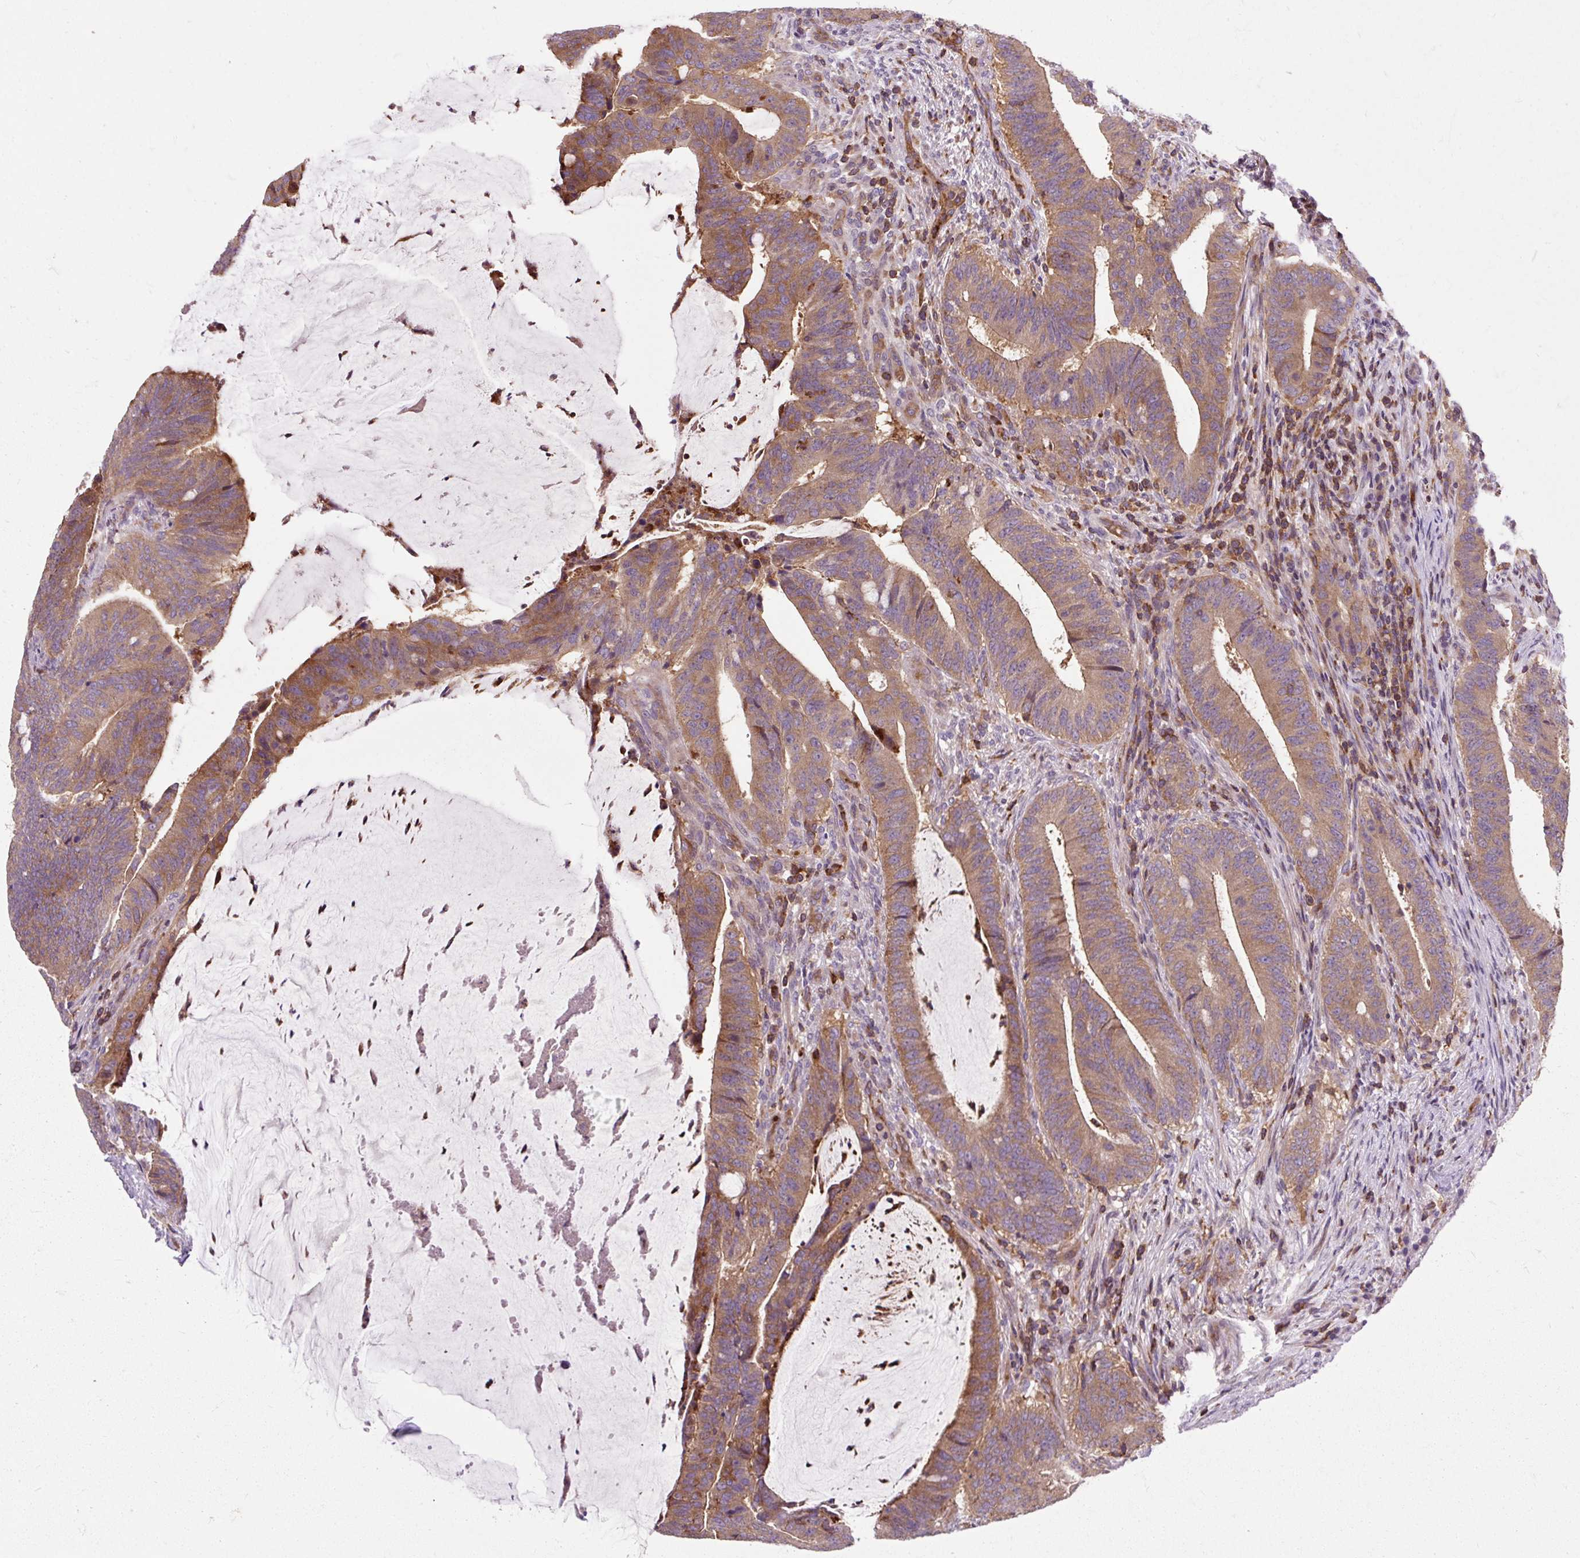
{"staining": {"intensity": "moderate", "quantity": ">75%", "location": "cytoplasmic/membranous"}, "tissue": "colorectal cancer", "cell_type": "Tumor cells", "image_type": "cancer", "snomed": [{"axis": "morphology", "description": "Adenocarcinoma, NOS"}, {"axis": "topography", "description": "Colon"}], "caption": "The photomicrograph exhibits a brown stain indicating the presence of a protein in the cytoplasmic/membranous of tumor cells in colorectal adenocarcinoma. The staining is performed using DAB brown chromogen to label protein expression. The nuclei are counter-stained blue using hematoxylin.", "gene": "CISD3", "patient": {"sex": "female", "age": 43}}